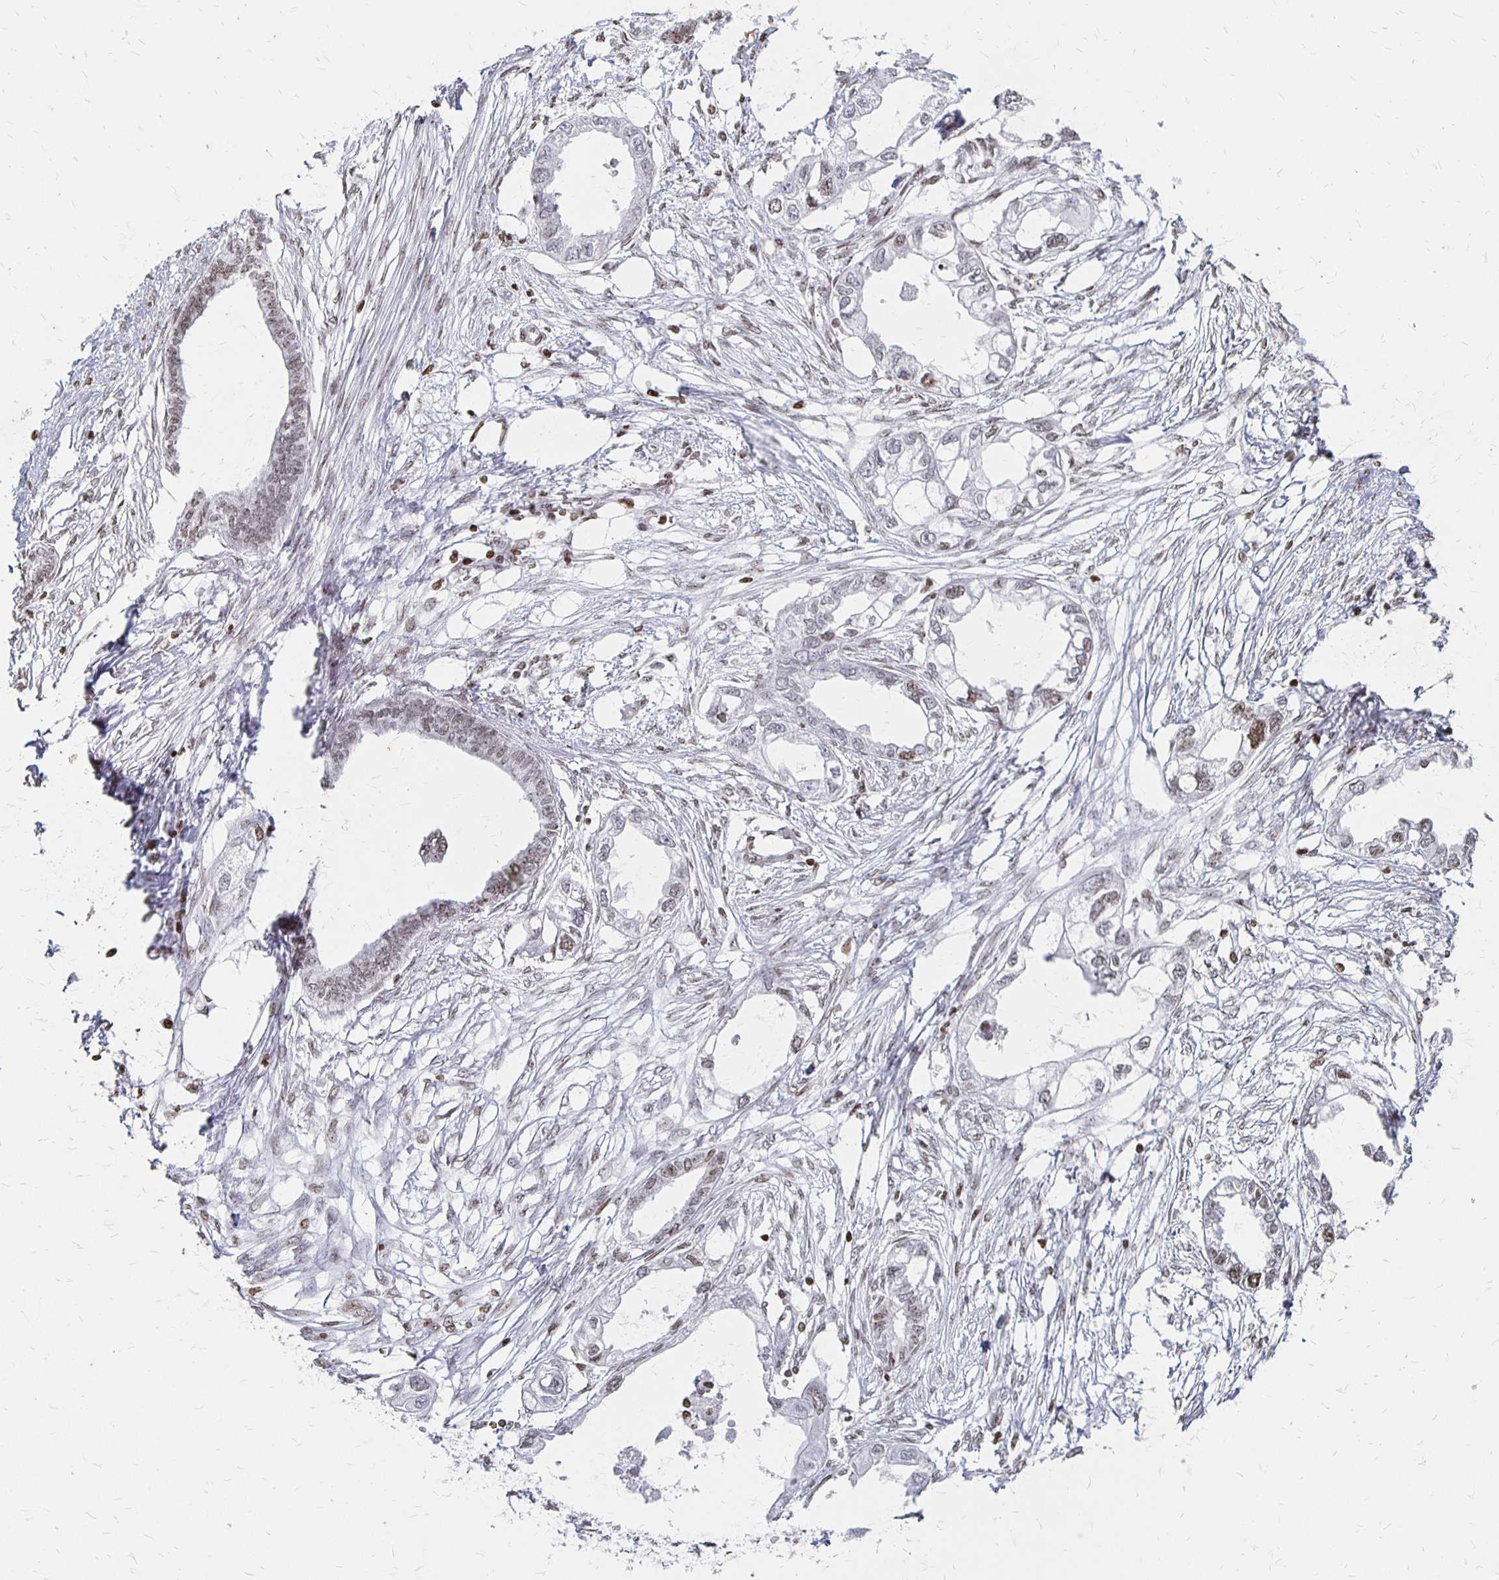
{"staining": {"intensity": "weak", "quantity": "<25%", "location": "nuclear"}, "tissue": "endometrial cancer", "cell_type": "Tumor cells", "image_type": "cancer", "snomed": [{"axis": "morphology", "description": "Adenocarcinoma, NOS"}, {"axis": "morphology", "description": "Adenocarcinoma, metastatic, NOS"}, {"axis": "topography", "description": "Adipose tissue"}, {"axis": "topography", "description": "Endometrium"}], "caption": "The micrograph exhibits no significant positivity in tumor cells of adenocarcinoma (endometrial).", "gene": "ZNF280C", "patient": {"sex": "female", "age": 67}}